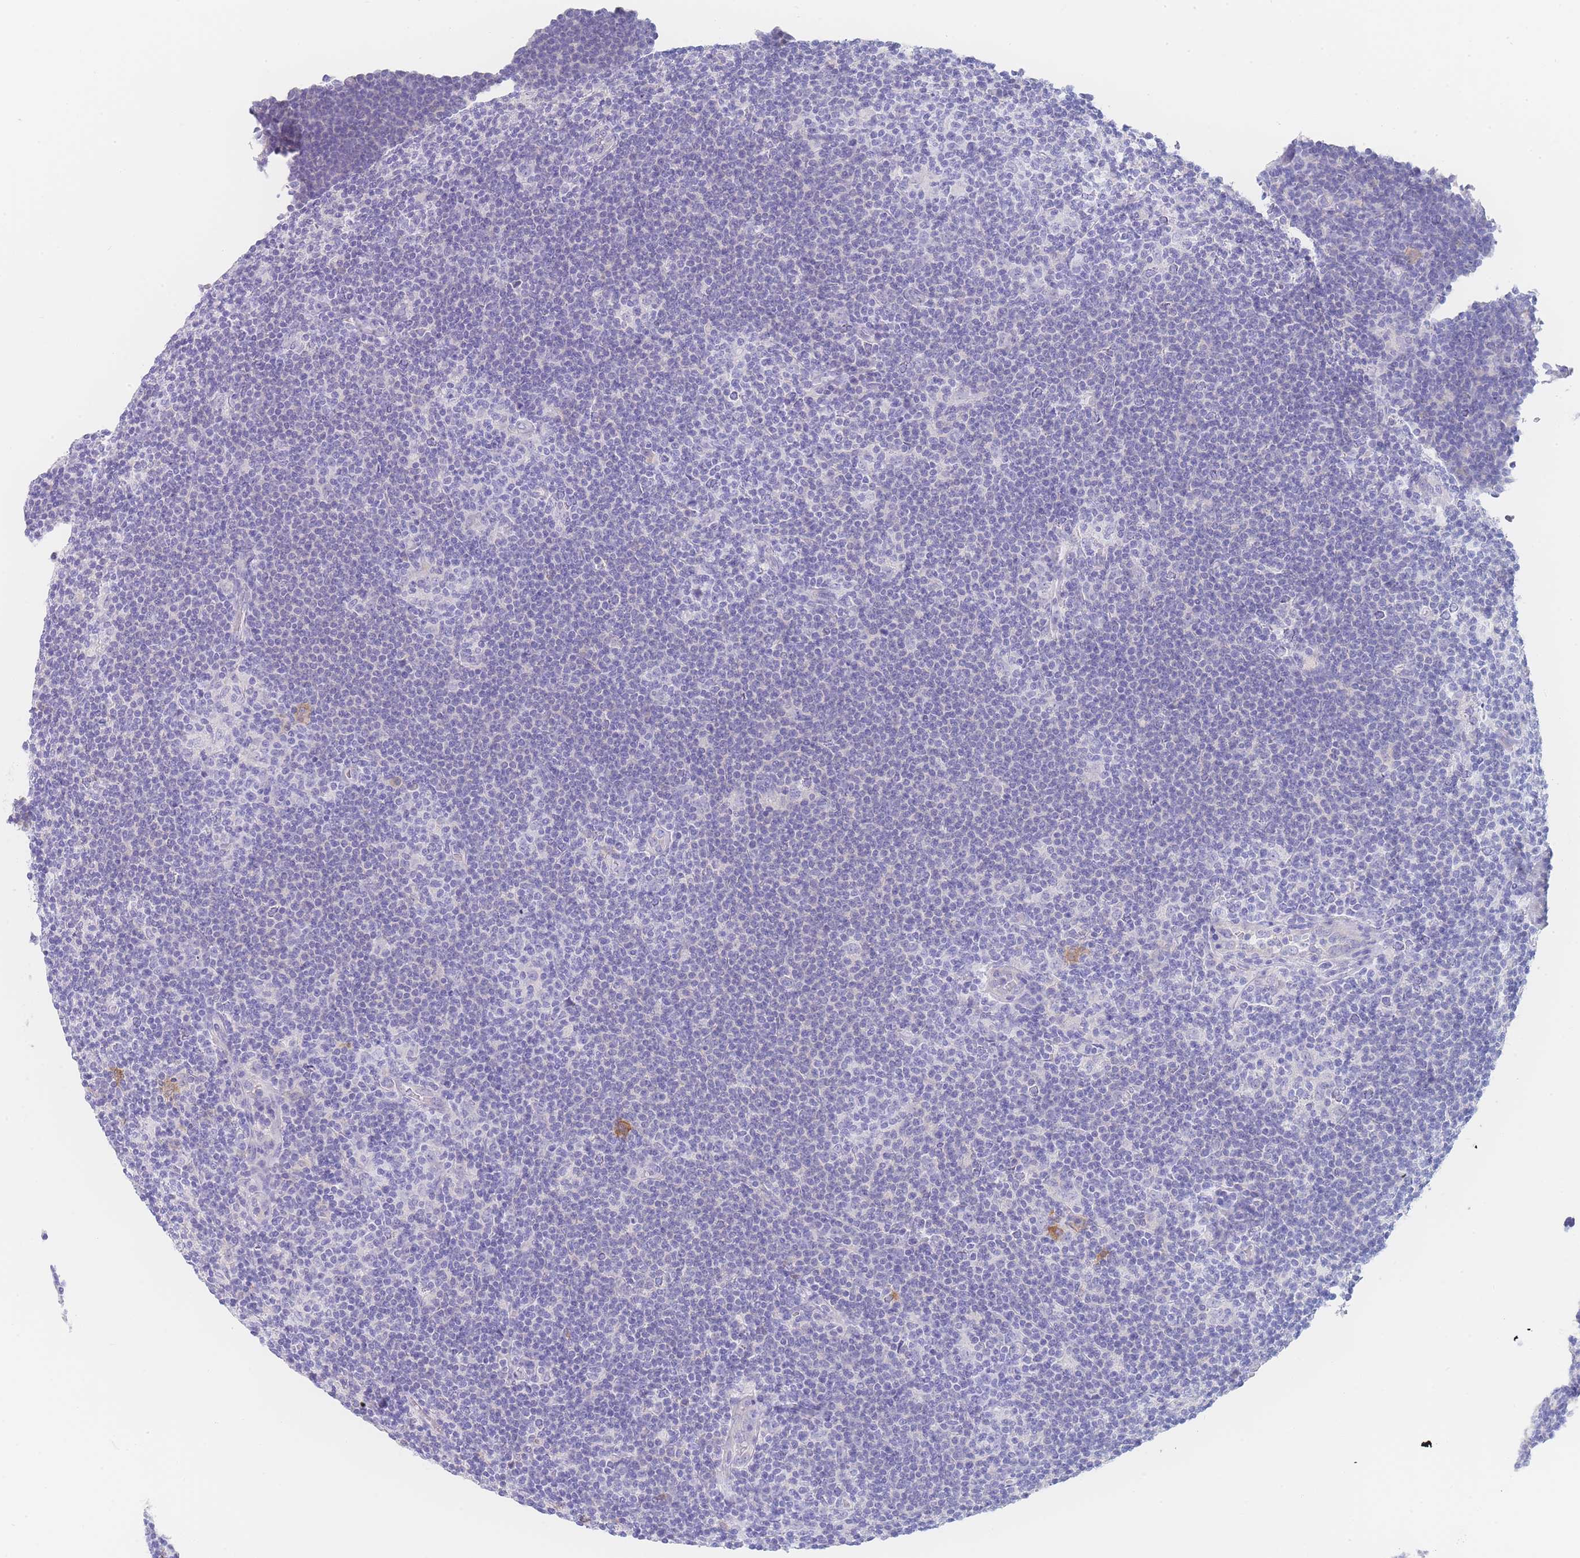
{"staining": {"intensity": "negative", "quantity": "none", "location": "none"}, "tissue": "lymphoma", "cell_type": "Tumor cells", "image_type": "cancer", "snomed": [{"axis": "morphology", "description": "Hodgkin's disease, NOS"}, {"axis": "topography", "description": "Lymph node"}], "caption": "Hodgkin's disease was stained to show a protein in brown. There is no significant positivity in tumor cells.", "gene": "LZTFL1", "patient": {"sex": "female", "age": 57}}